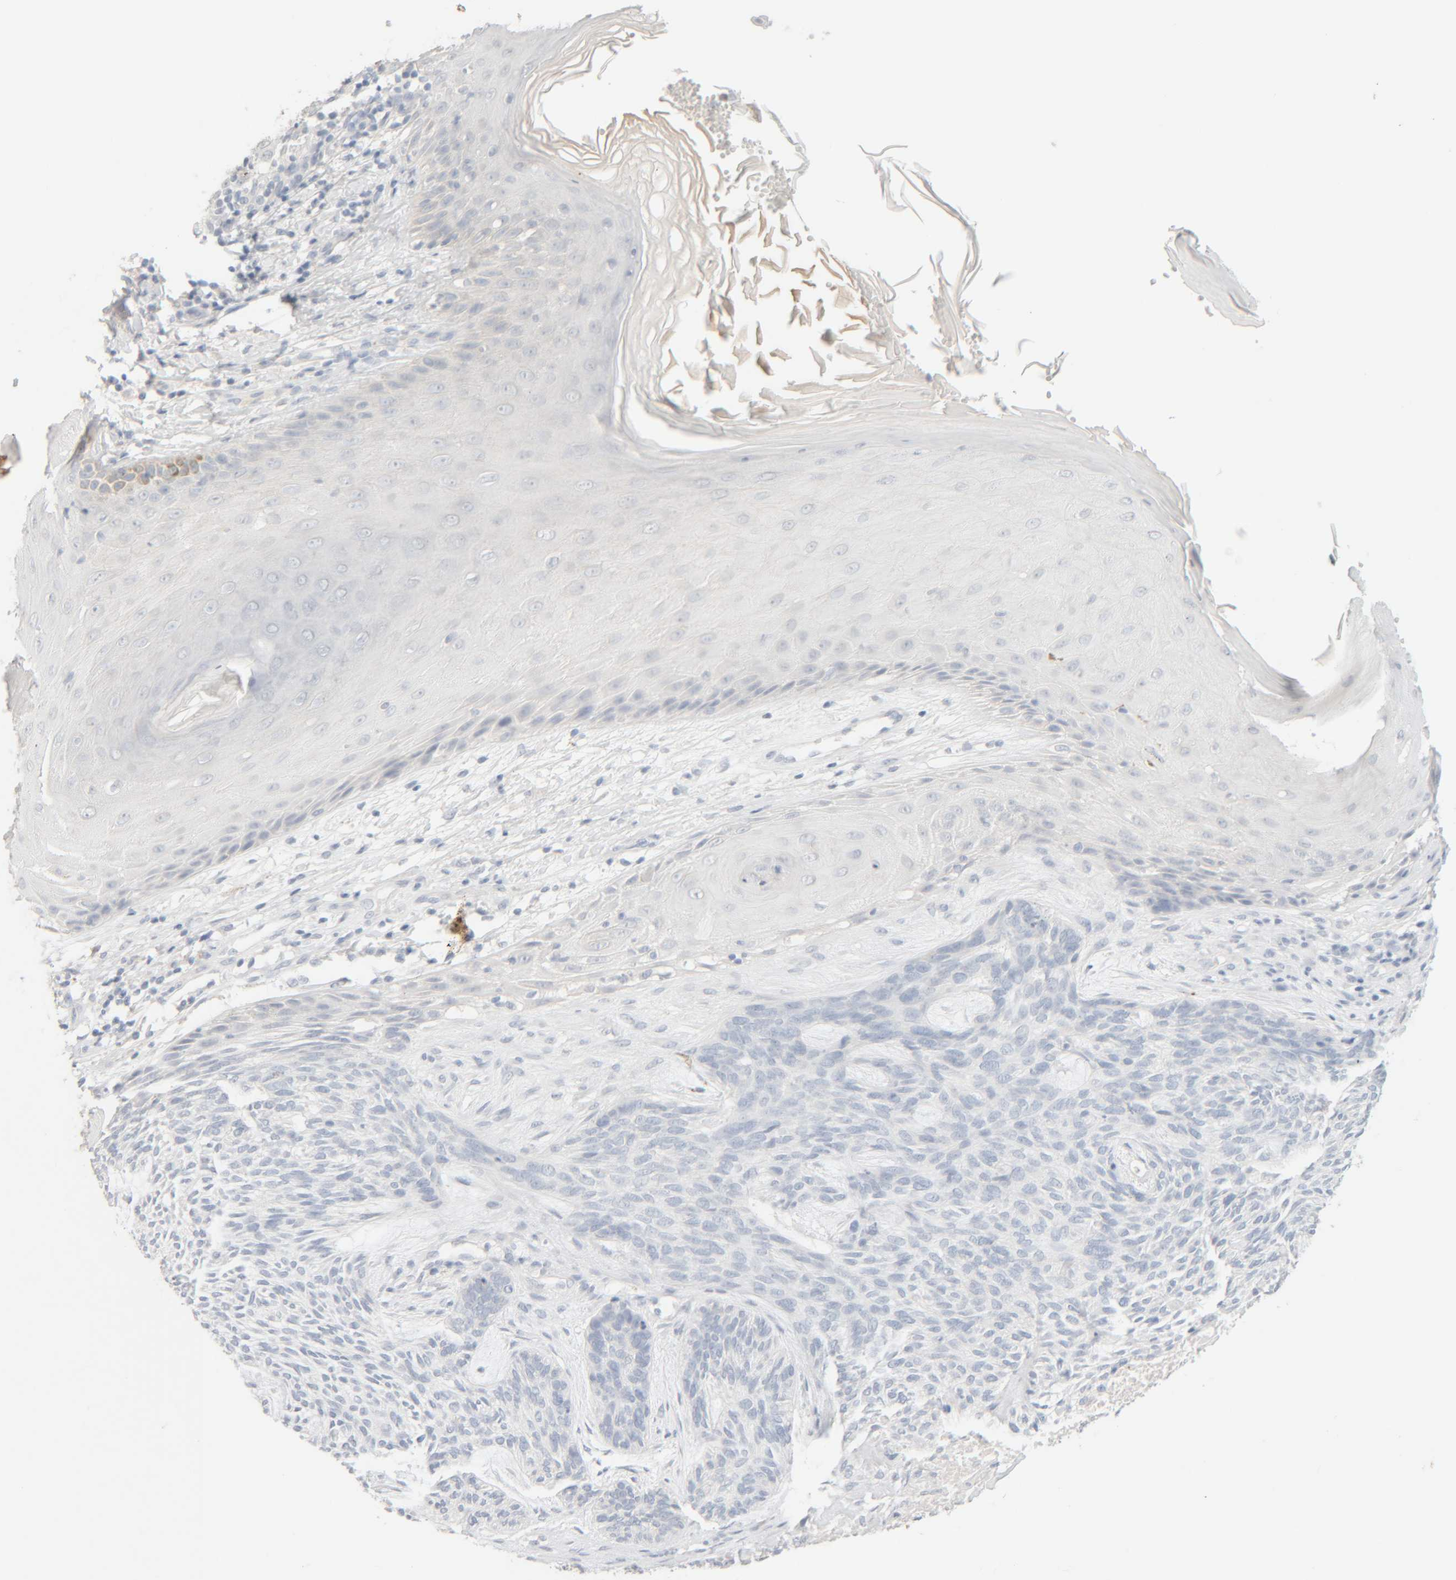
{"staining": {"intensity": "negative", "quantity": "none", "location": "none"}, "tissue": "skin cancer", "cell_type": "Tumor cells", "image_type": "cancer", "snomed": [{"axis": "morphology", "description": "Basal cell carcinoma"}, {"axis": "topography", "description": "Skin"}], "caption": "Histopathology image shows no protein staining in tumor cells of skin basal cell carcinoma tissue.", "gene": "RIDA", "patient": {"sex": "male", "age": 55}}